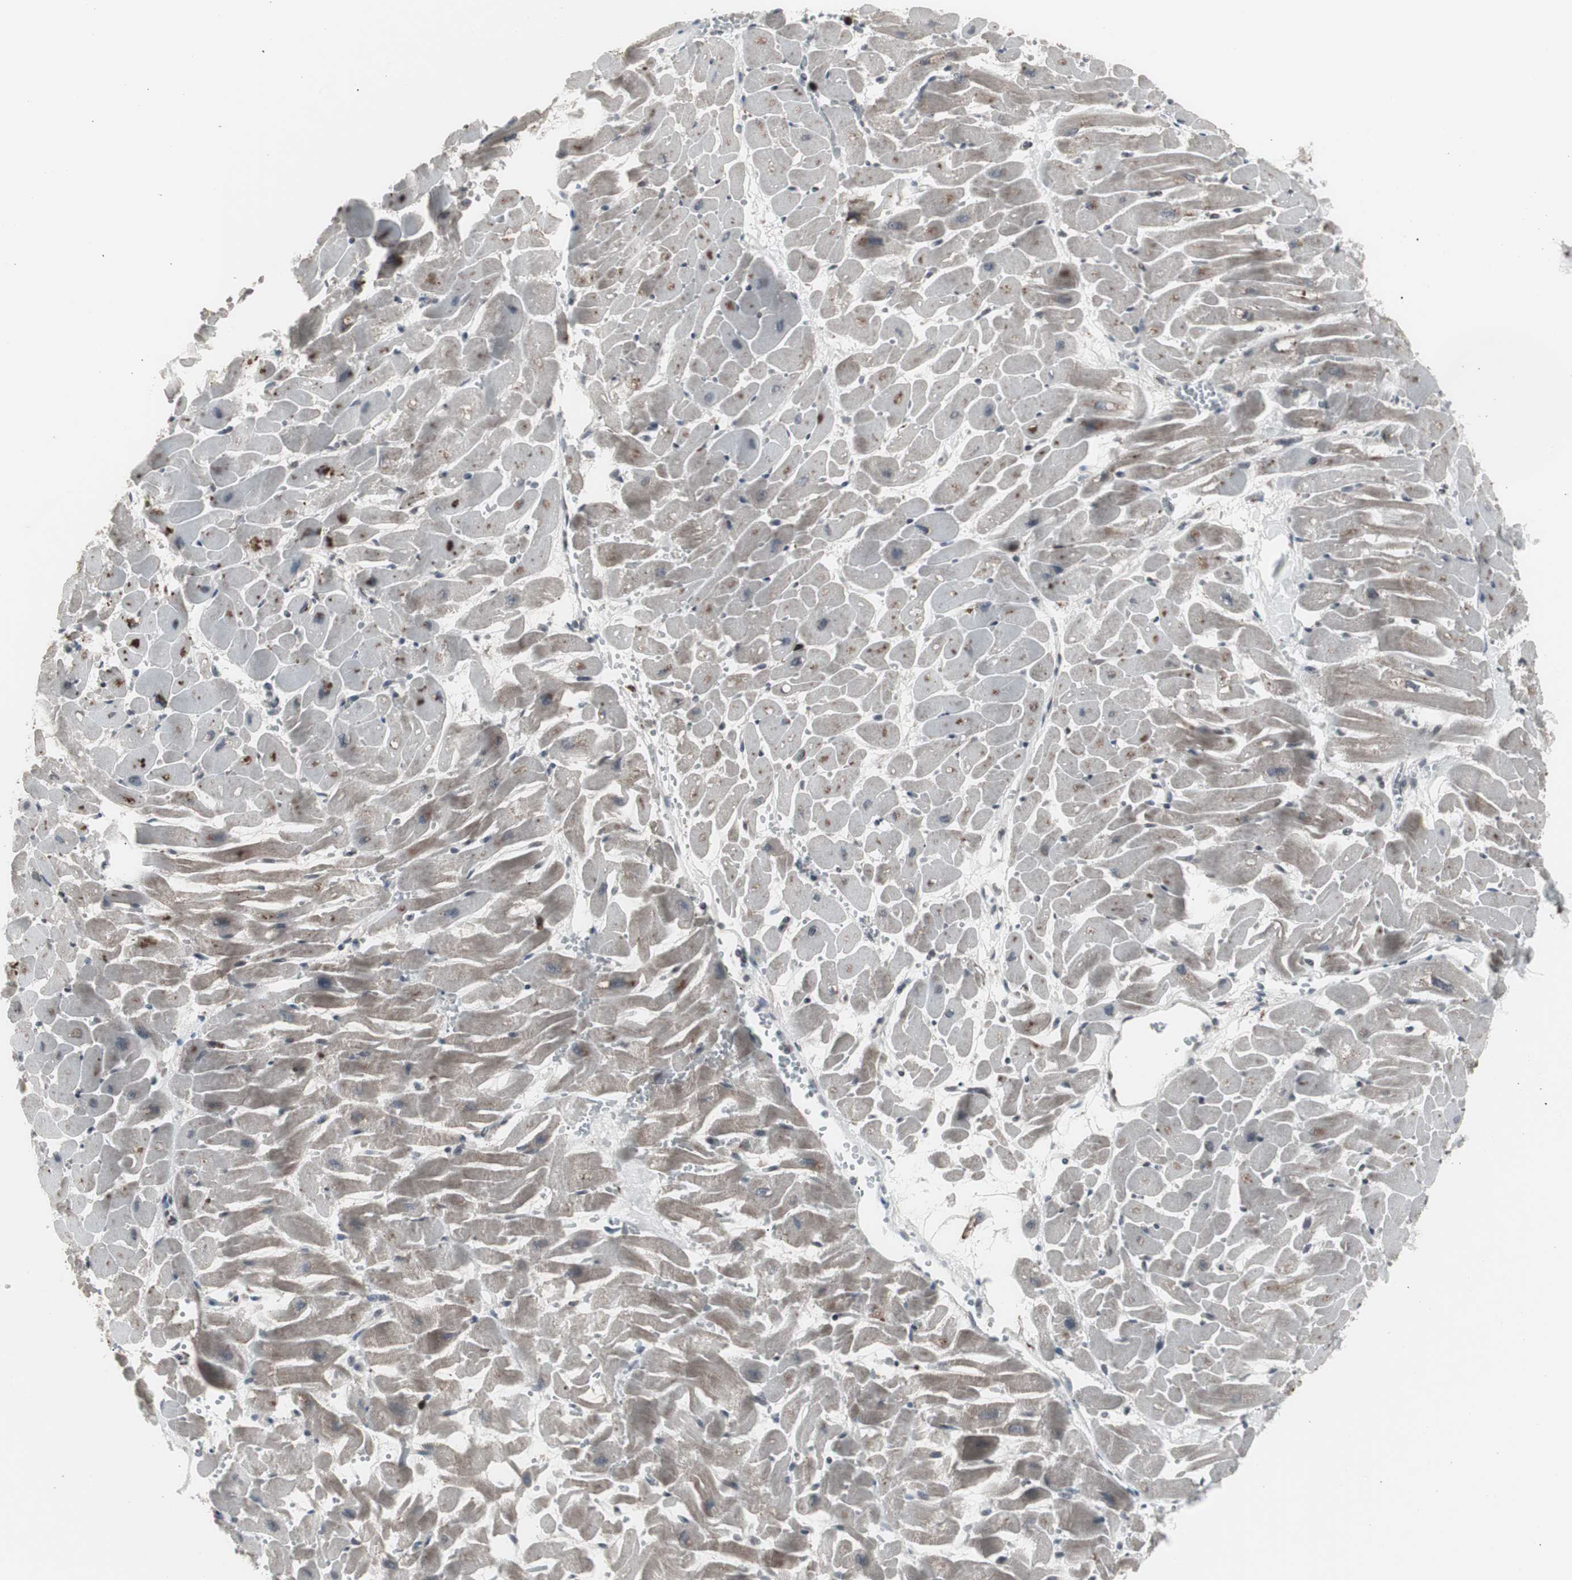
{"staining": {"intensity": "moderate", "quantity": "<25%", "location": "cytoplasmic/membranous"}, "tissue": "heart muscle", "cell_type": "Cardiomyocytes", "image_type": "normal", "snomed": [{"axis": "morphology", "description": "Normal tissue, NOS"}, {"axis": "topography", "description": "Heart"}], "caption": "Protein staining by immunohistochemistry (IHC) reveals moderate cytoplasmic/membranous expression in about <25% of cardiomyocytes in benign heart muscle.", "gene": "RXRA", "patient": {"sex": "female", "age": 19}}